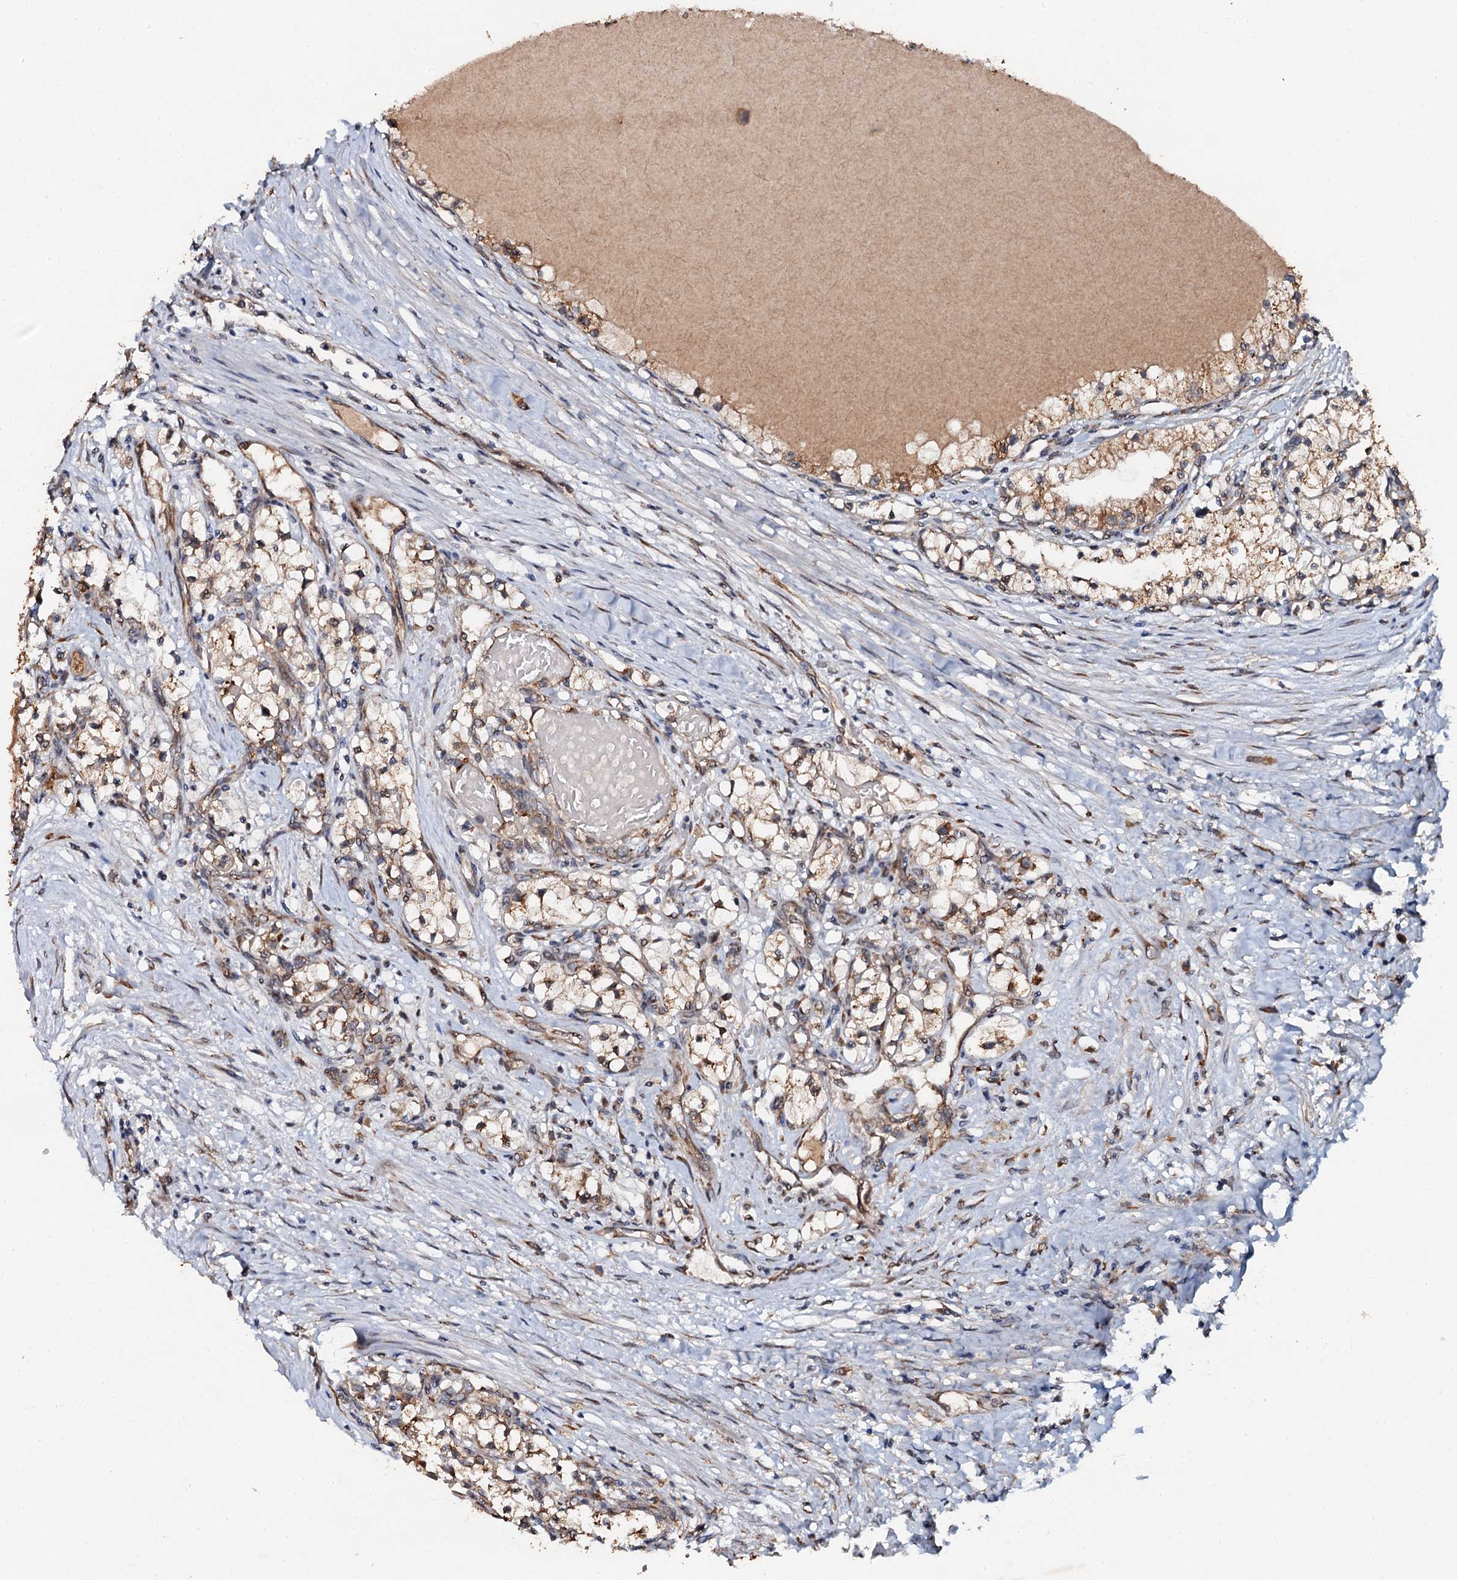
{"staining": {"intensity": "weak", "quantity": "25%-75%", "location": "cytoplasmic/membranous"}, "tissue": "renal cancer", "cell_type": "Tumor cells", "image_type": "cancer", "snomed": [{"axis": "morphology", "description": "Normal tissue, NOS"}, {"axis": "morphology", "description": "Adenocarcinoma, NOS"}, {"axis": "topography", "description": "Kidney"}], "caption": "Renal adenocarcinoma stained for a protein shows weak cytoplasmic/membranous positivity in tumor cells. The staining was performed using DAB (3,3'-diaminobenzidine) to visualize the protein expression in brown, while the nuclei were stained in blue with hematoxylin (Magnification: 20x).", "gene": "ADAMTS10", "patient": {"sex": "male", "age": 68}}